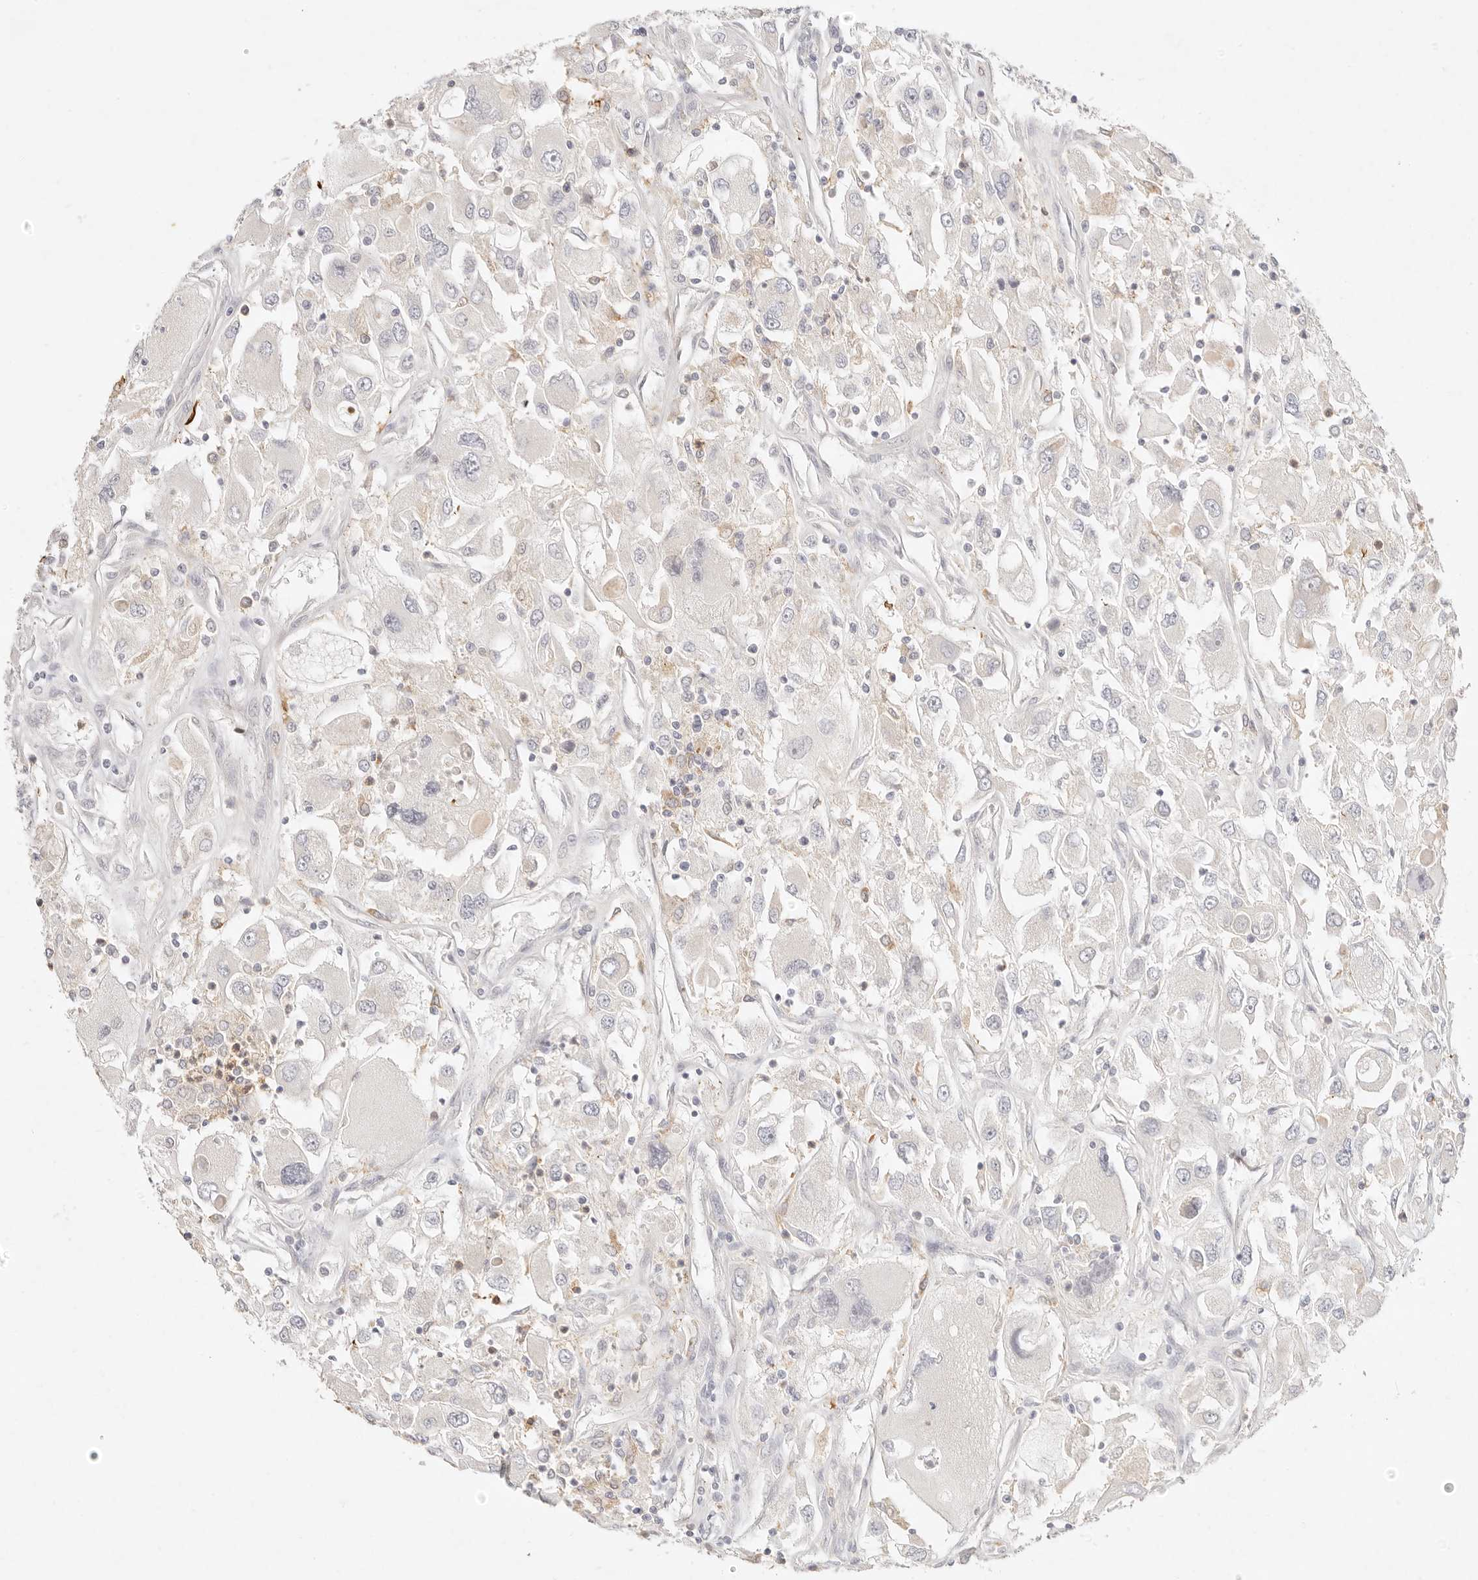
{"staining": {"intensity": "weak", "quantity": "<25%", "location": "cytoplasmic/membranous"}, "tissue": "renal cancer", "cell_type": "Tumor cells", "image_type": "cancer", "snomed": [{"axis": "morphology", "description": "Adenocarcinoma, NOS"}, {"axis": "topography", "description": "Kidney"}], "caption": "Photomicrograph shows no protein expression in tumor cells of renal cancer (adenocarcinoma) tissue. The staining was performed using DAB (3,3'-diaminobenzidine) to visualize the protein expression in brown, while the nuclei were stained in blue with hematoxylin (Magnification: 20x).", "gene": "GPR84", "patient": {"sex": "female", "age": 52}}